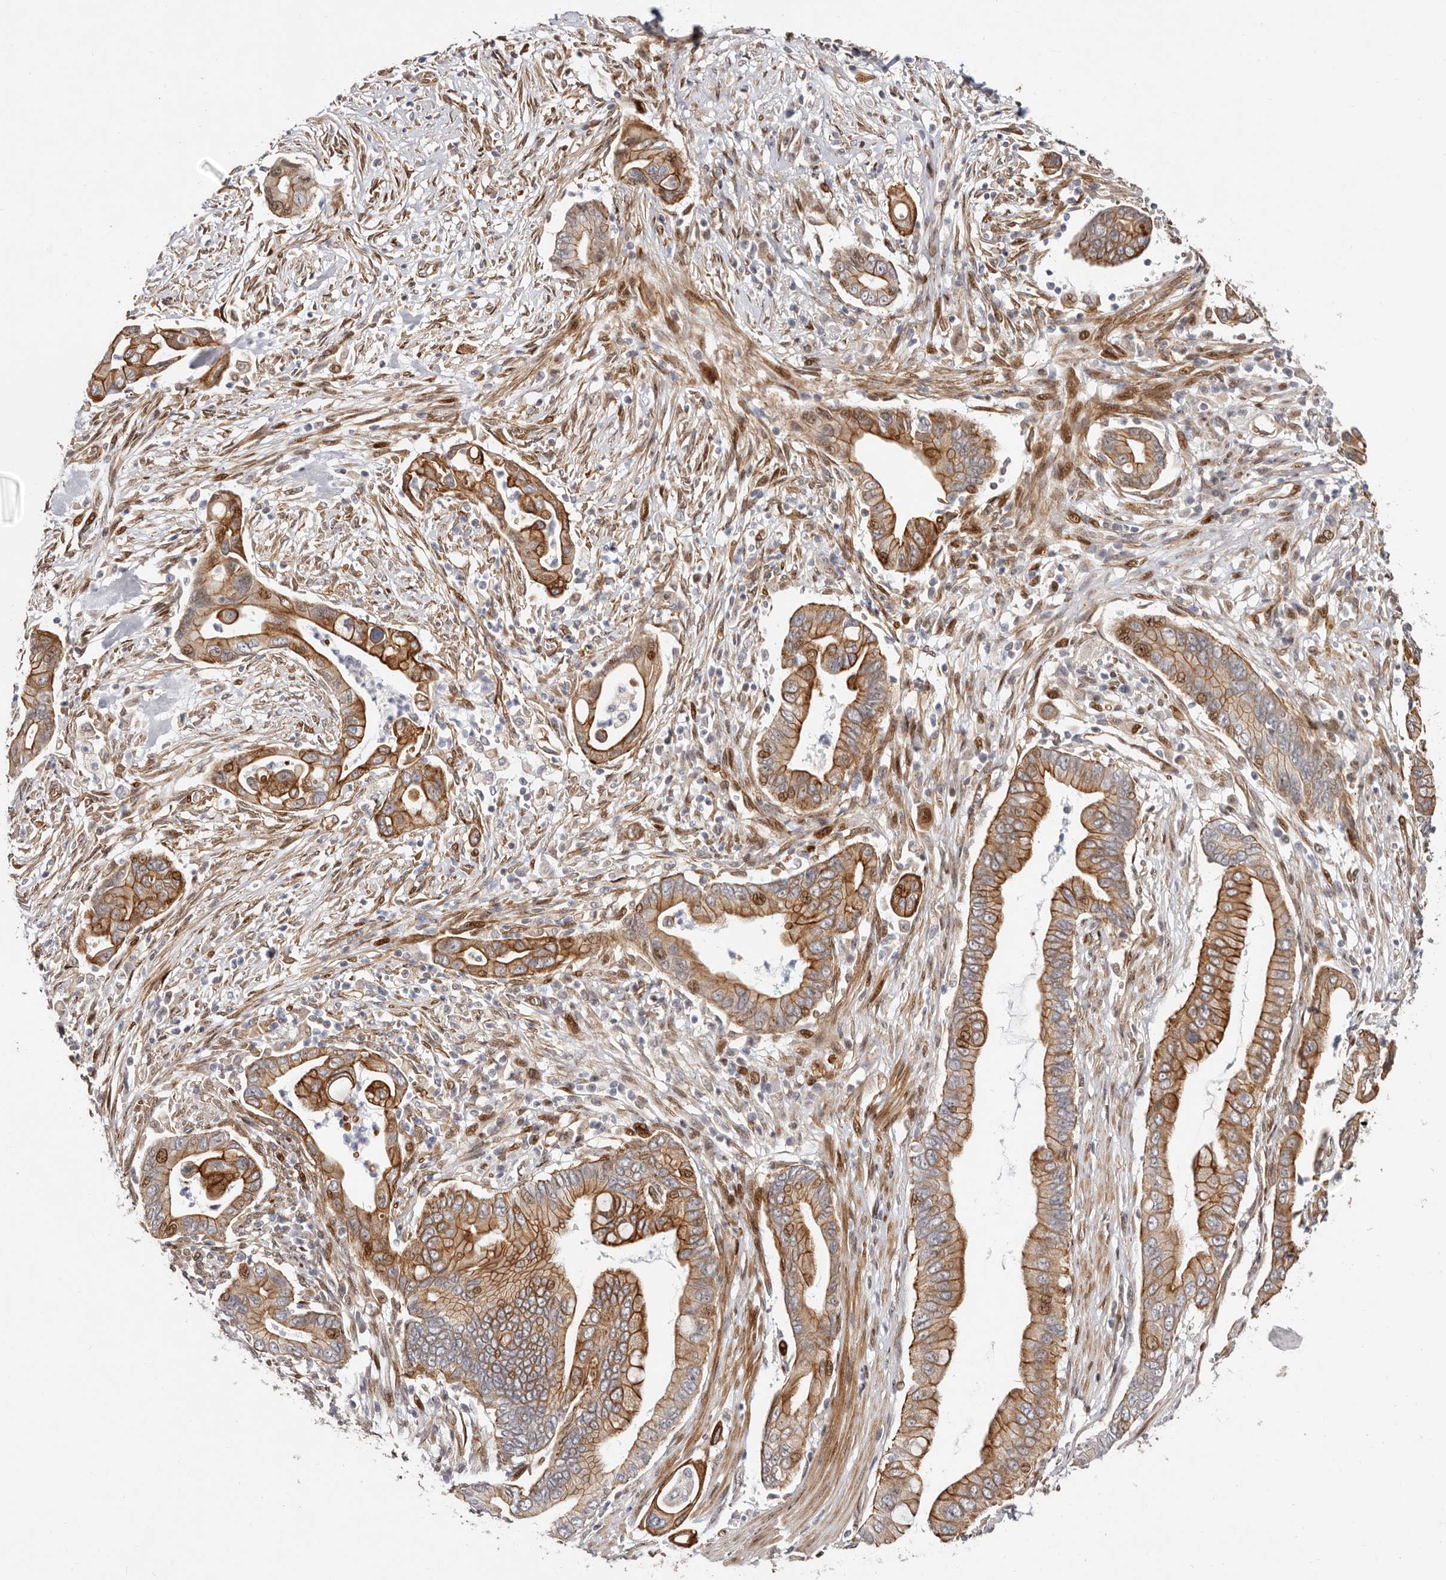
{"staining": {"intensity": "moderate", "quantity": ">75%", "location": "cytoplasmic/membranous"}, "tissue": "pancreatic cancer", "cell_type": "Tumor cells", "image_type": "cancer", "snomed": [{"axis": "morphology", "description": "Adenocarcinoma, NOS"}, {"axis": "topography", "description": "Pancreas"}], "caption": "A high-resolution image shows immunohistochemistry staining of pancreatic cancer (adenocarcinoma), which exhibits moderate cytoplasmic/membranous staining in approximately >75% of tumor cells.", "gene": "EPHX3", "patient": {"sex": "male", "age": 78}}